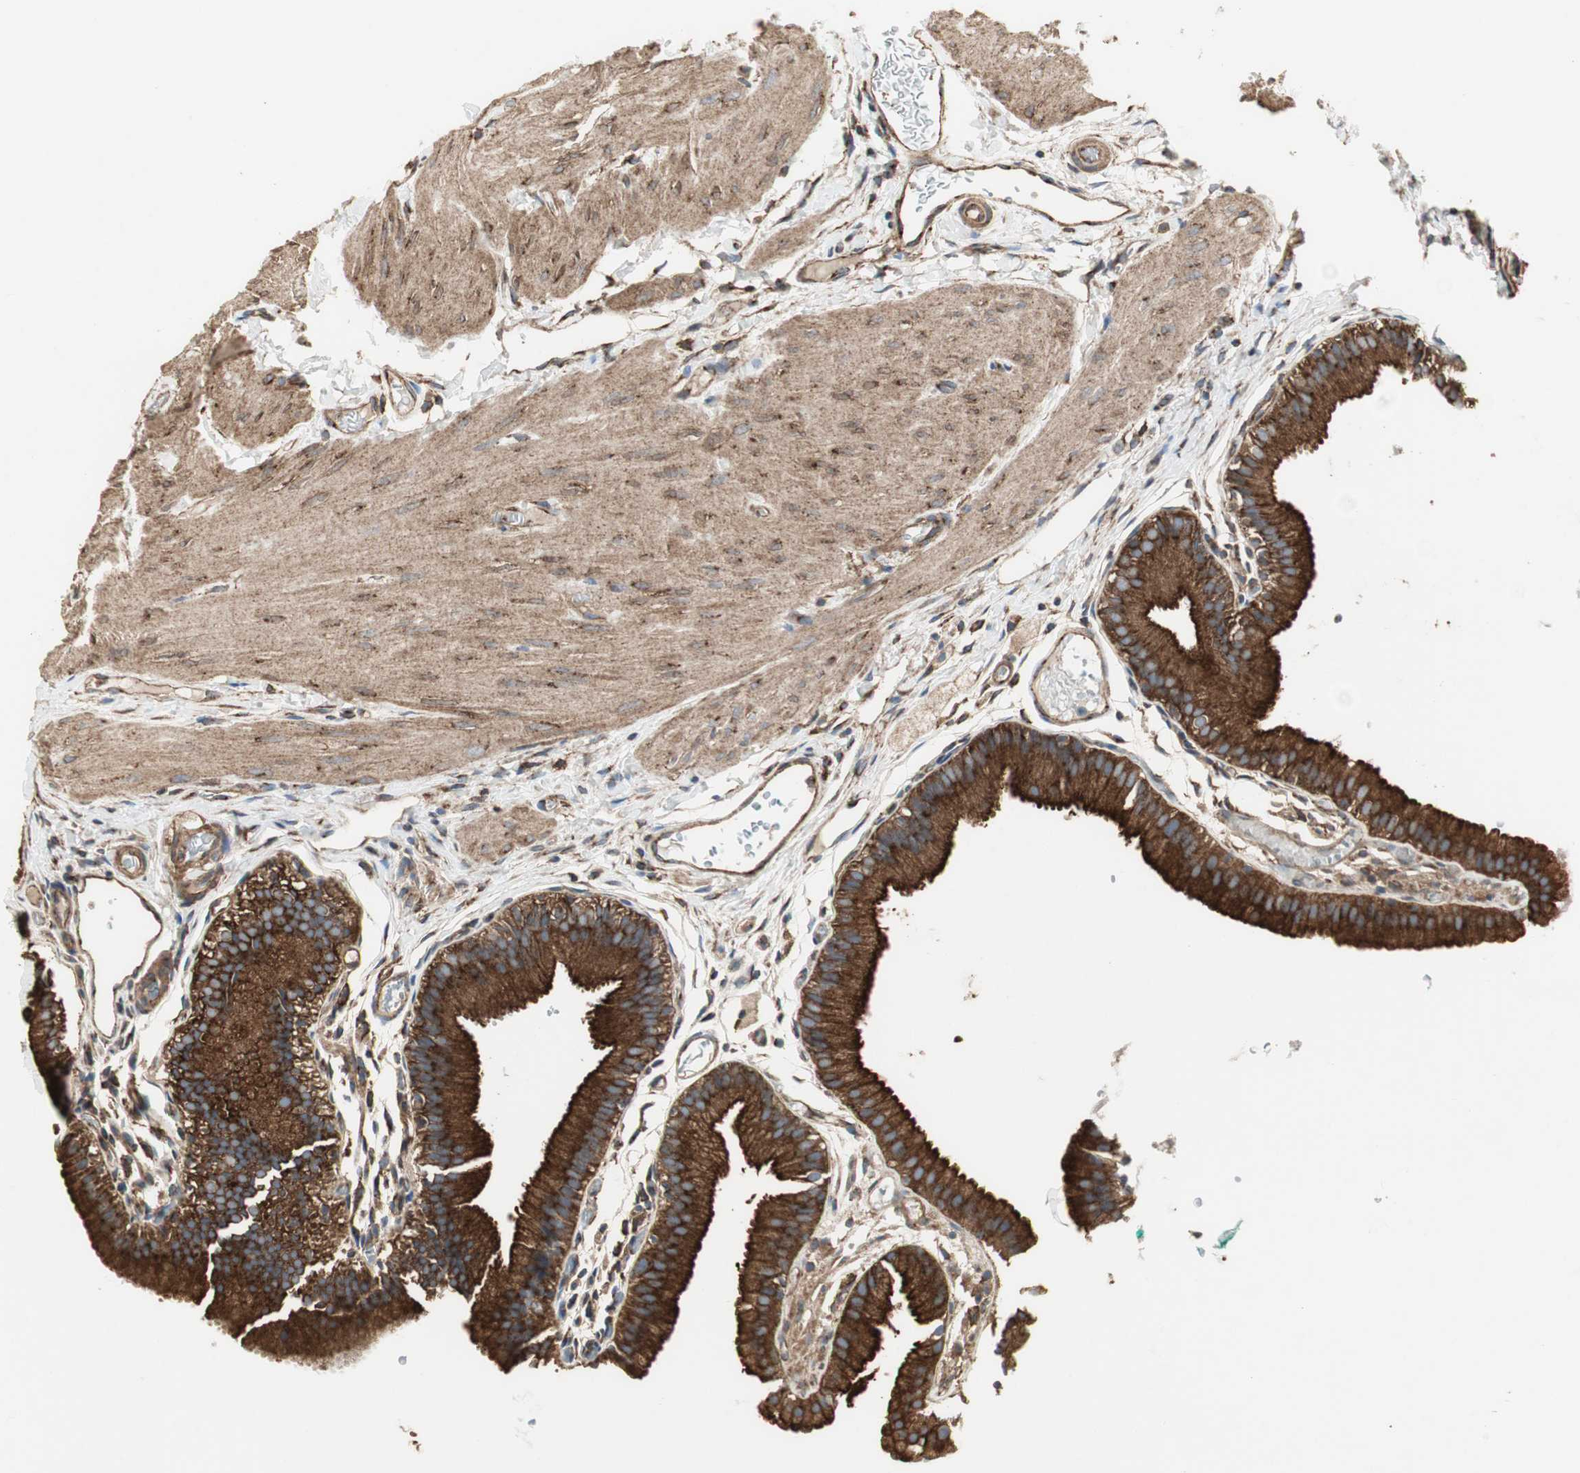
{"staining": {"intensity": "strong", "quantity": ">75%", "location": "cytoplasmic/membranous"}, "tissue": "gallbladder", "cell_type": "Glandular cells", "image_type": "normal", "snomed": [{"axis": "morphology", "description": "Normal tissue, NOS"}, {"axis": "topography", "description": "Gallbladder"}], "caption": "Glandular cells show high levels of strong cytoplasmic/membranous expression in about >75% of cells in unremarkable human gallbladder. (DAB (3,3'-diaminobenzidine) IHC, brown staining for protein, blue staining for nuclei).", "gene": "H6PD", "patient": {"sex": "female", "age": 26}}